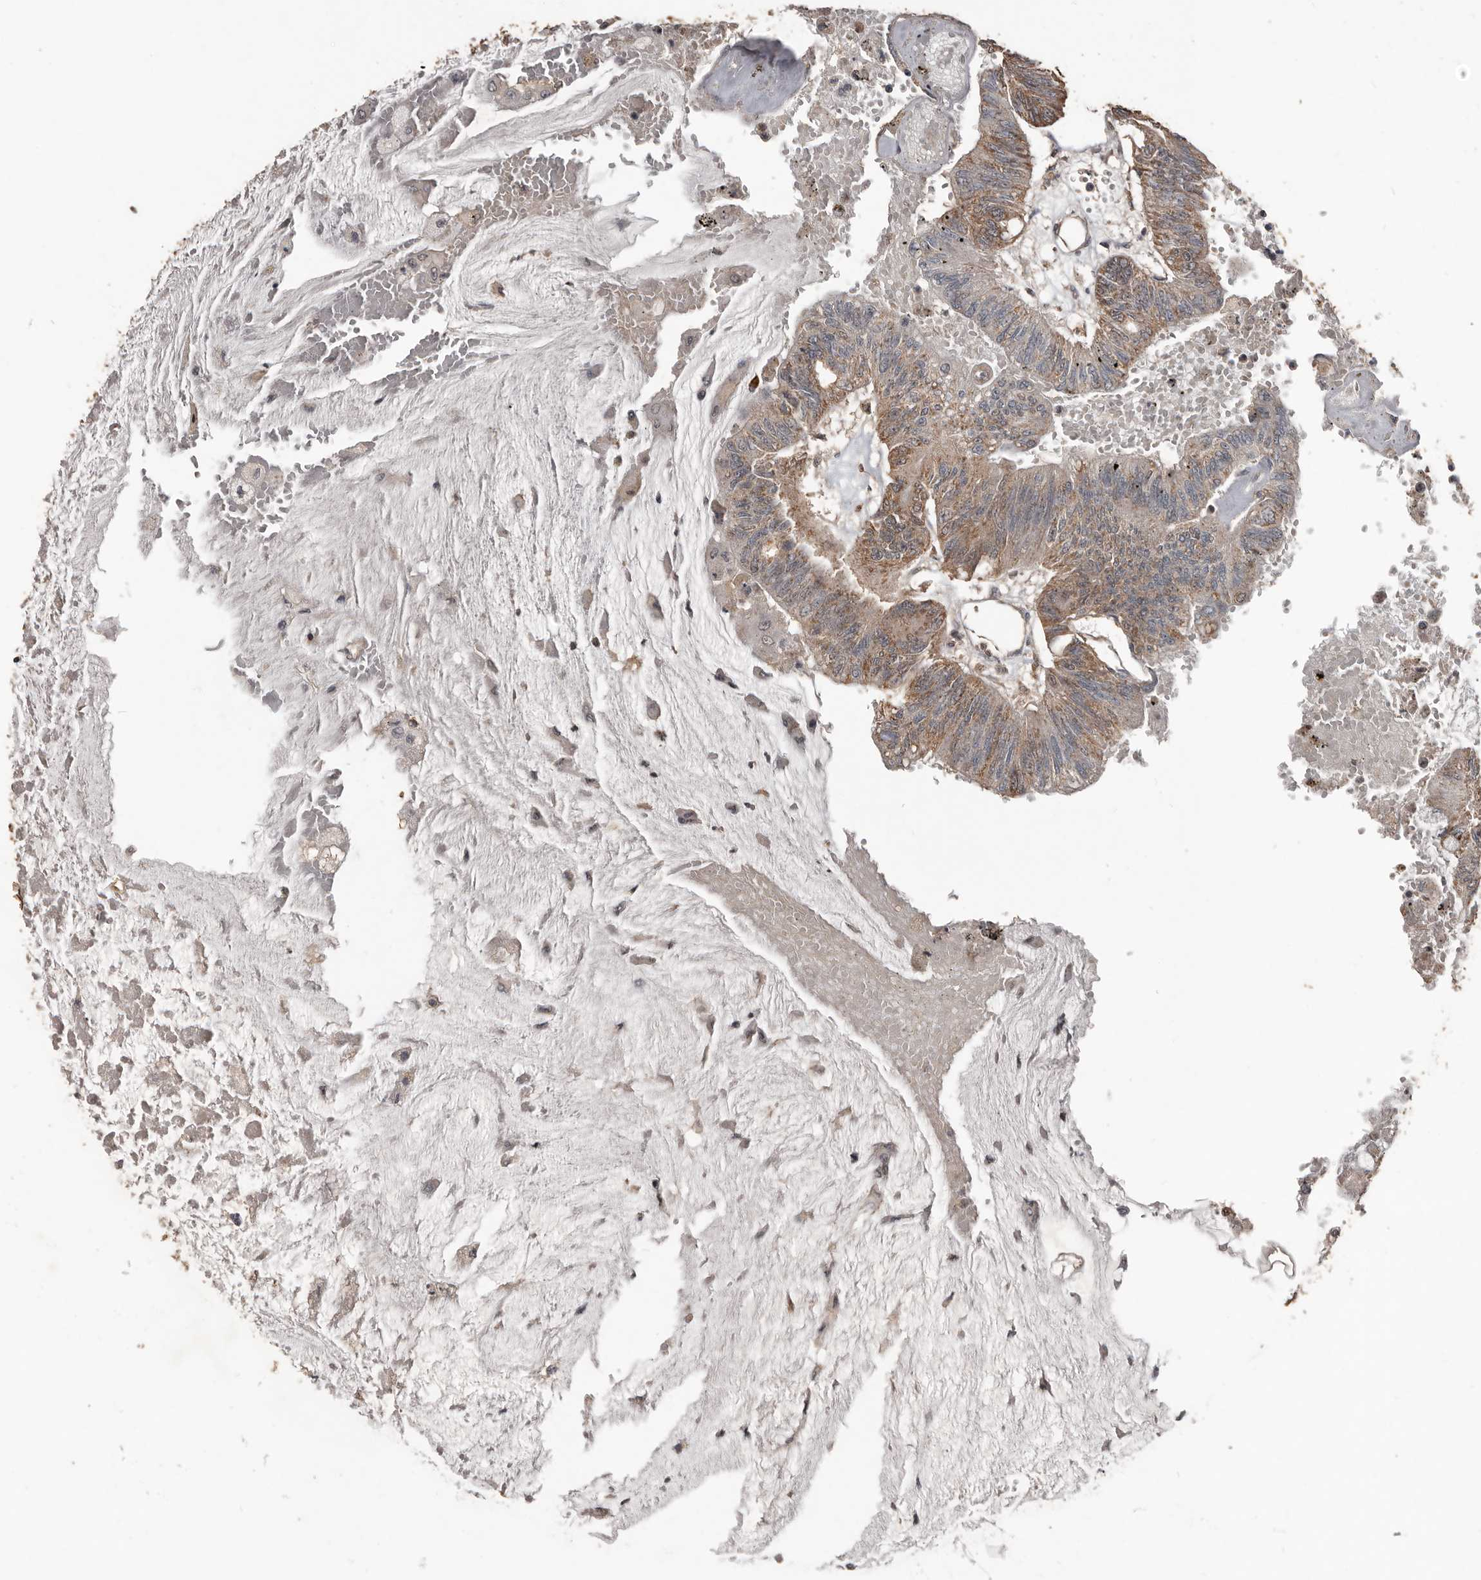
{"staining": {"intensity": "moderate", "quantity": ">75%", "location": "cytoplasmic/membranous"}, "tissue": "colorectal cancer", "cell_type": "Tumor cells", "image_type": "cancer", "snomed": [{"axis": "morphology", "description": "Adenoma, NOS"}, {"axis": "morphology", "description": "Adenocarcinoma, NOS"}, {"axis": "topography", "description": "Colon"}], "caption": "Moderate cytoplasmic/membranous staining is appreciated in approximately >75% of tumor cells in colorectal cancer.", "gene": "BAMBI", "patient": {"sex": "male", "age": 79}}